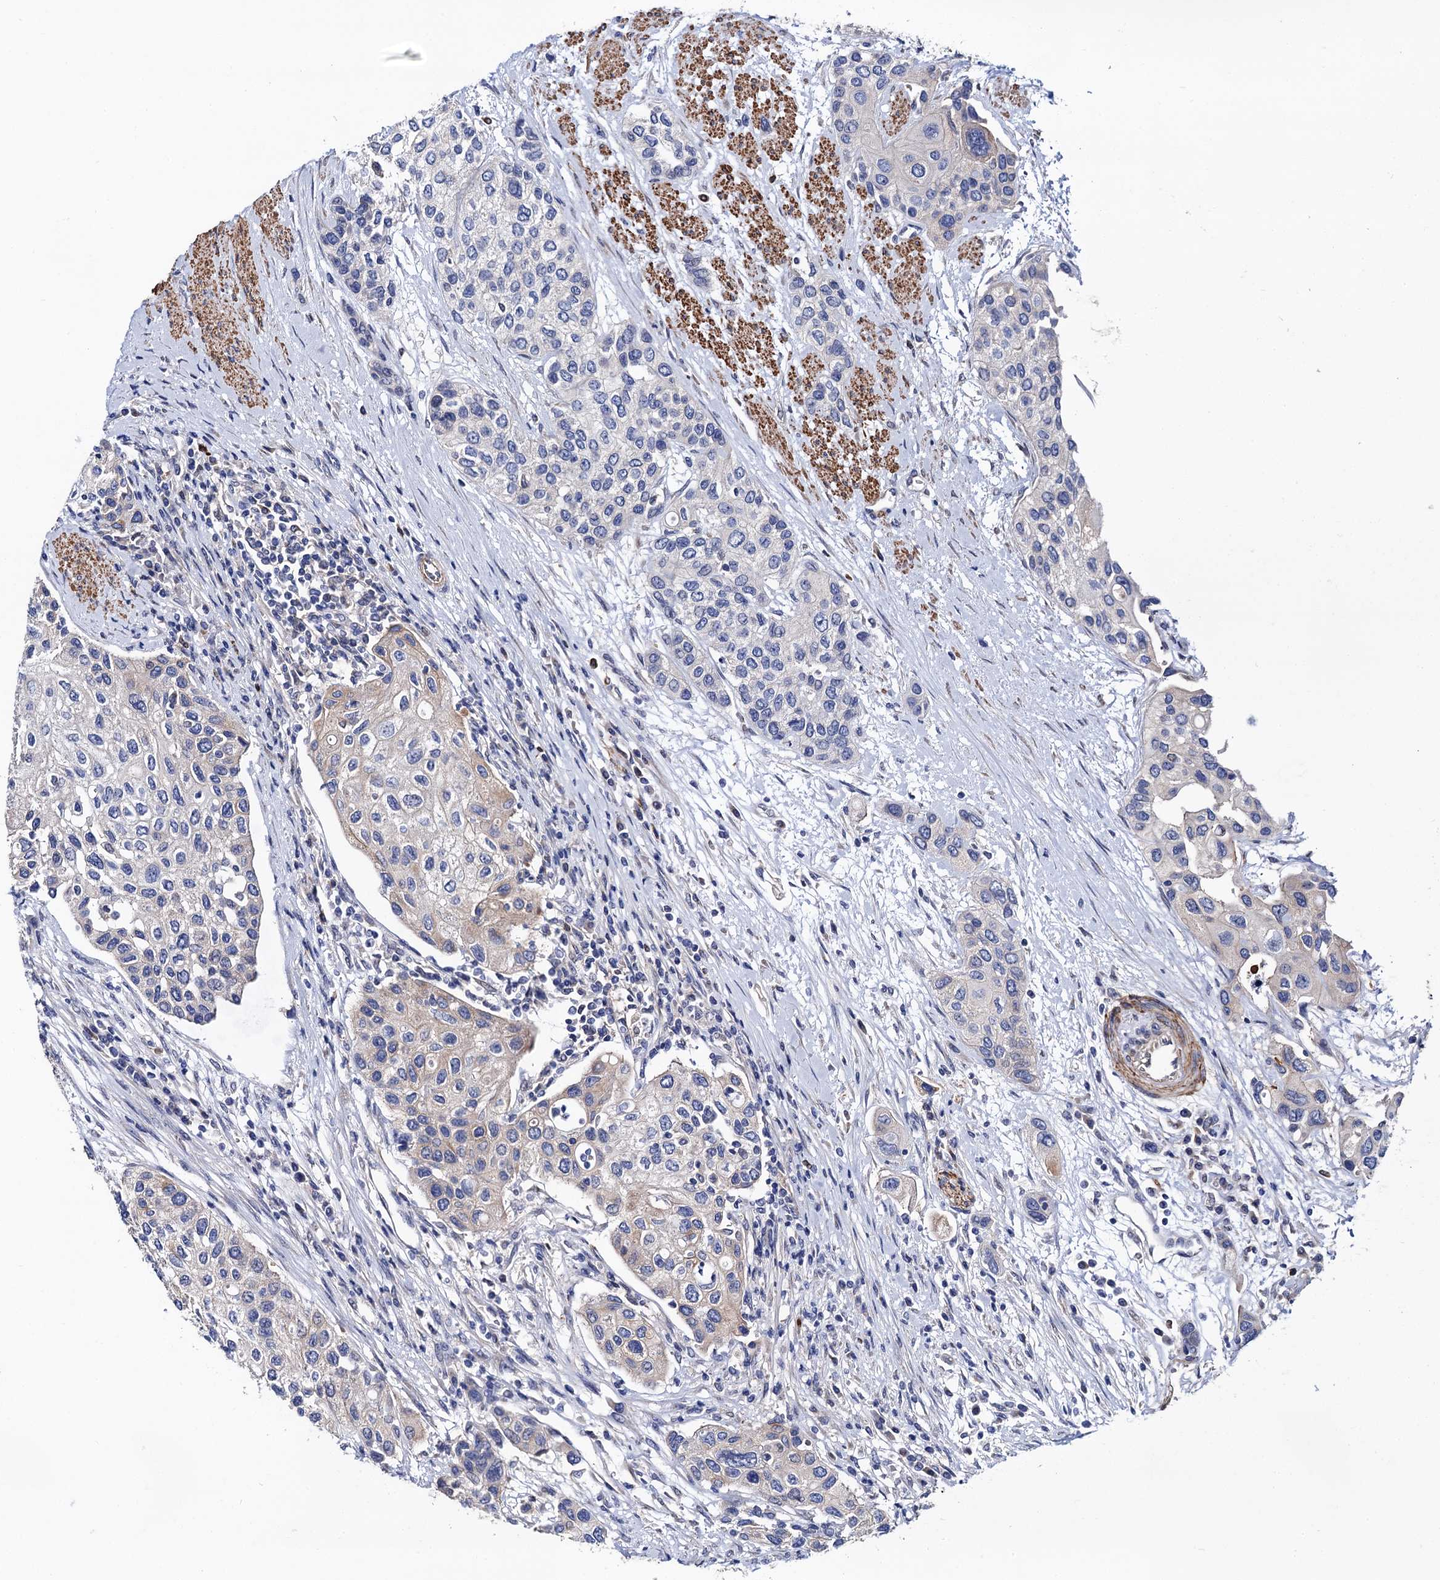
{"staining": {"intensity": "negative", "quantity": "none", "location": "none"}, "tissue": "urothelial cancer", "cell_type": "Tumor cells", "image_type": "cancer", "snomed": [{"axis": "morphology", "description": "Normal tissue, NOS"}, {"axis": "morphology", "description": "Urothelial carcinoma, High grade"}, {"axis": "topography", "description": "Vascular tissue"}, {"axis": "topography", "description": "Urinary bladder"}], "caption": "Tumor cells are negative for protein expression in human urothelial cancer.", "gene": "ZDHHC18", "patient": {"sex": "female", "age": 56}}